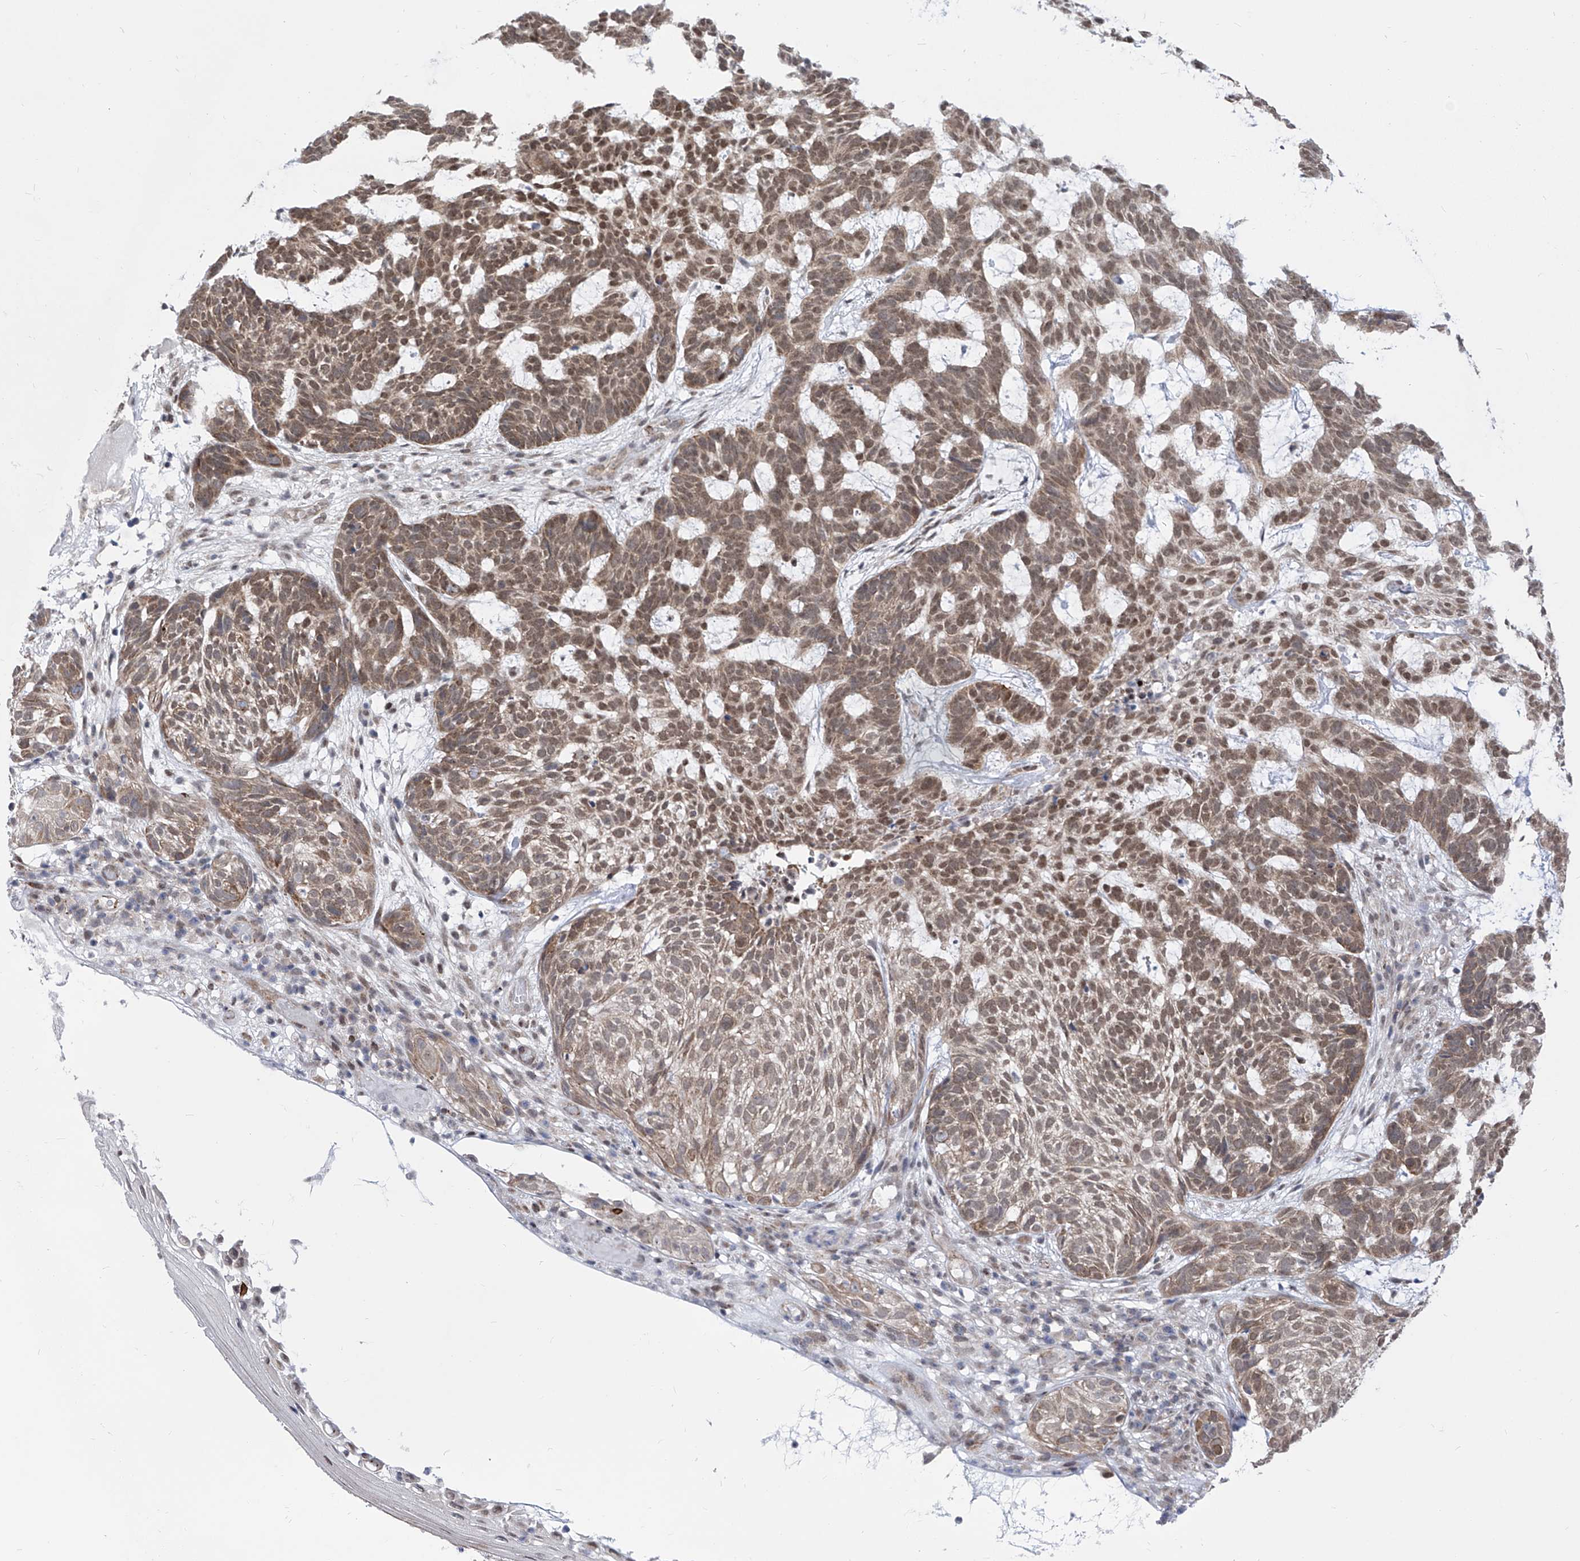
{"staining": {"intensity": "moderate", "quantity": ">75%", "location": "cytoplasmic/membranous,nuclear"}, "tissue": "skin cancer", "cell_type": "Tumor cells", "image_type": "cancer", "snomed": [{"axis": "morphology", "description": "Basal cell carcinoma"}, {"axis": "topography", "description": "Skin"}], "caption": "Brown immunohistochemical staining in basal cell carcinoma (skin) displays moderate cytoplasmic/membranous and nuclear staining in approximately >75% of tumor cells.", "gene": "CEP290", "patient": {"sex": "male", "age": 85}}